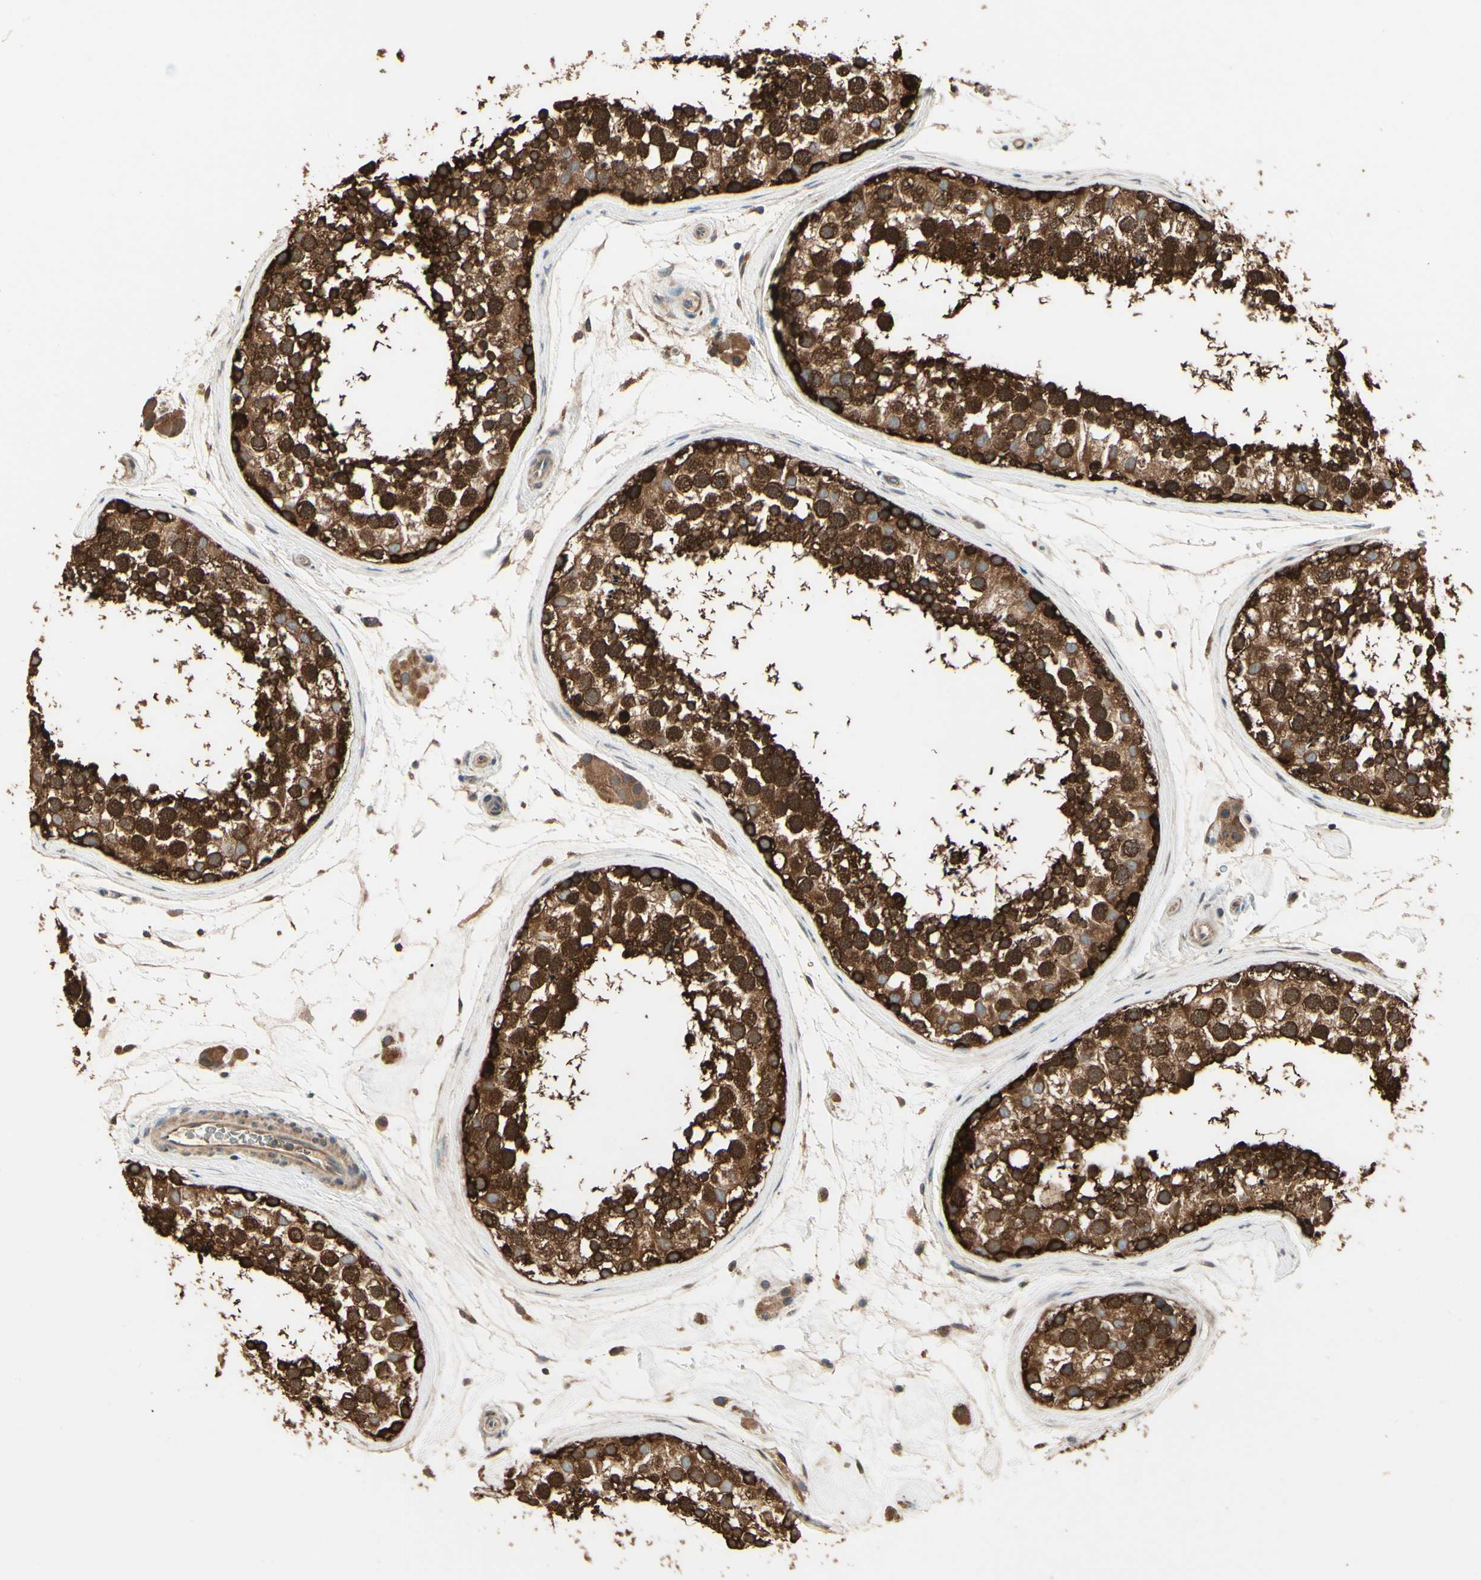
{"staining": {"intensity": "strong", "quantity": ">75%", "location": "cytoplasmic/membranous"}, "tissue": "testis", "cell_type": "Cells in seminiferous ducts", "image_type": "normal", "snomed": [{"axis": "morphology", "description": "Normal tissue, NOS"}, {"axis": "topography", "description": "Testis"}], "caption": "Immunohistochemical staining of normal human testis reveals strong cytoplasmic/membranous protein positivity in approximately >75% of cells in seminiferous ducts.", "gene": "CCT7", "patient": {"sex": "male", "age": 46}}